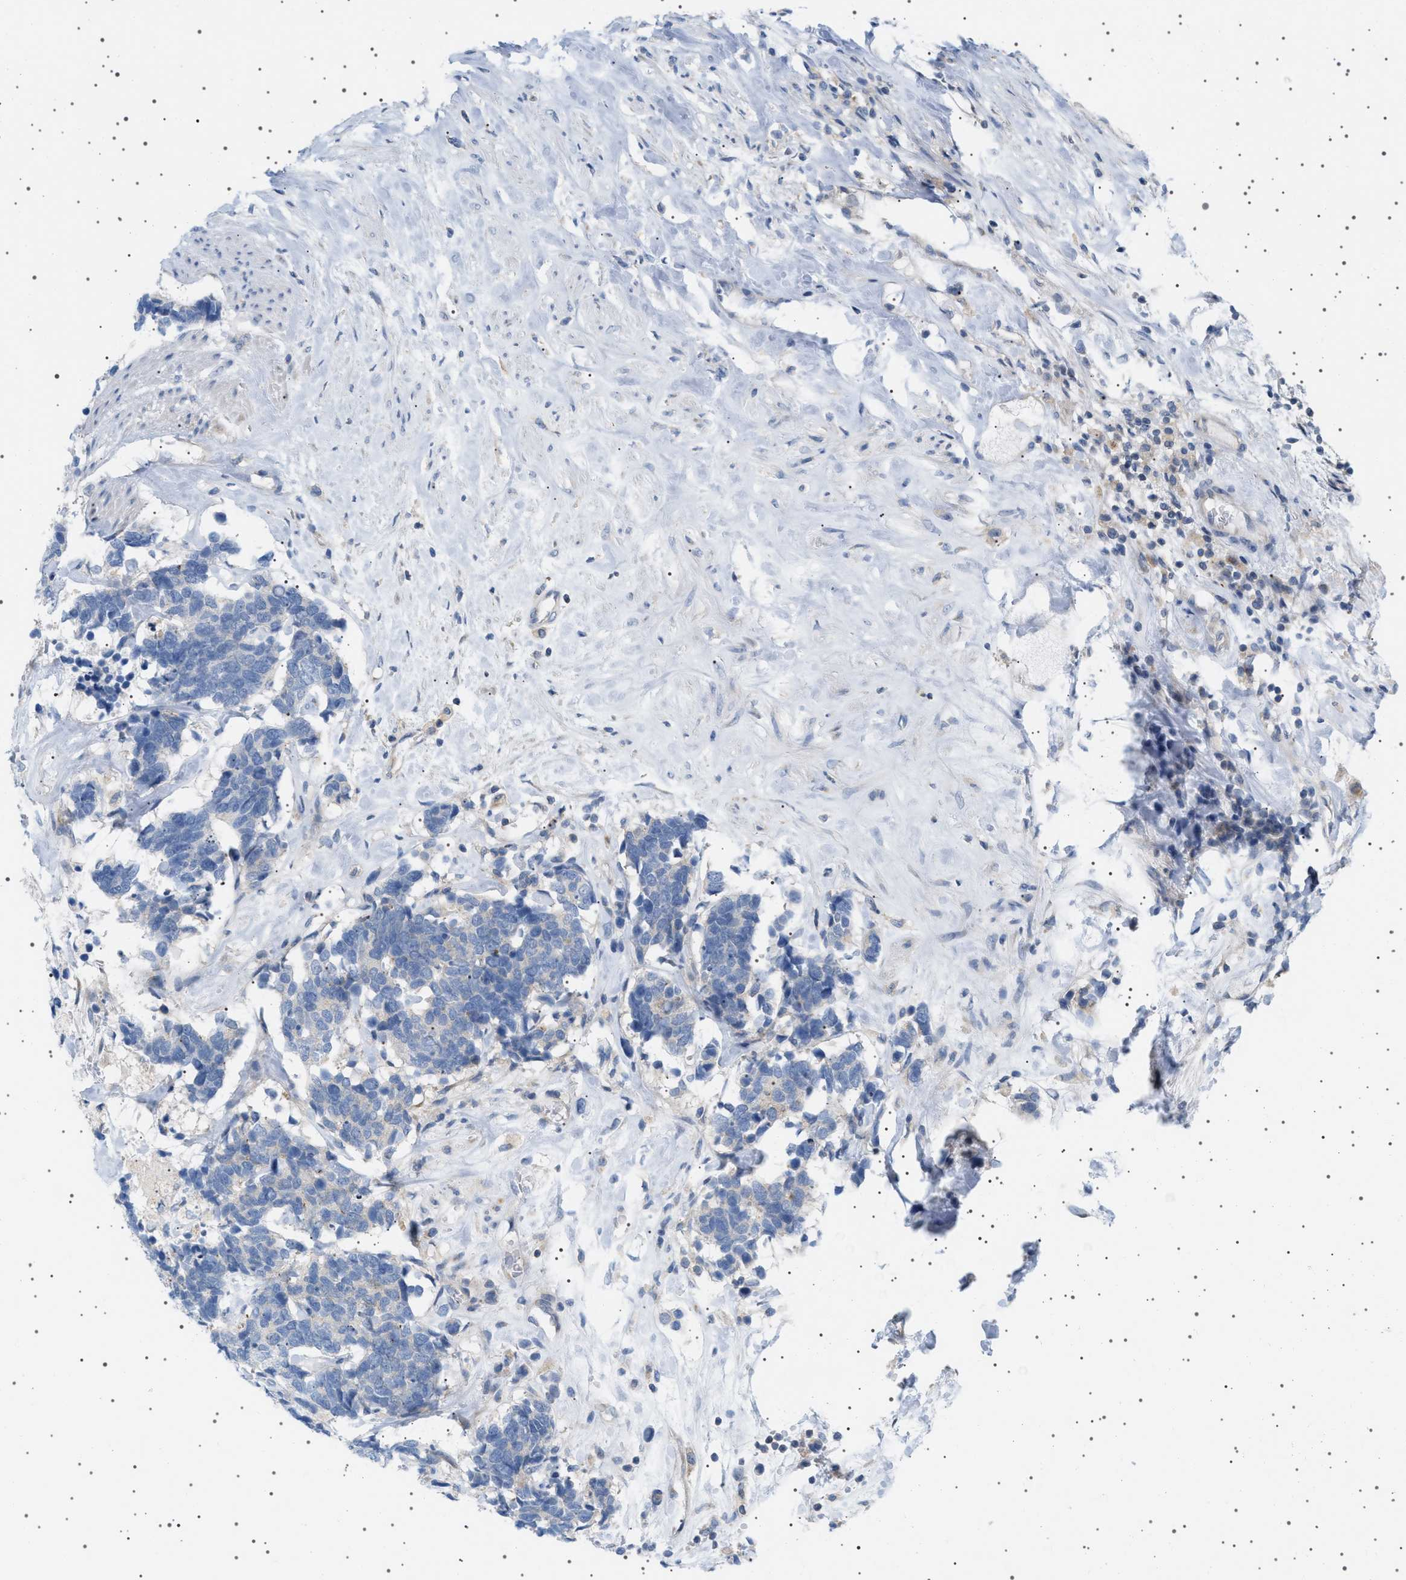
{"staining": {"intensity": "negative", "quantity": "none", "location": "none"}, "tissue": "carcinoid", "cell_type": "Tumor cells", "image_type": "cancer", "snomed": [{"axis": "morphology", "description": "Carcinoma, NOS"}, {"axis": "morphology", "description": "Carcinoid, malignant, NOS"}, {"axis": "topography", "description": "Urinary bladder"}], "caption": "Tumor cells are negative for brown protein staining in carcinoid.", "gene": "ADCY10", "patient": {"sex": "male", "age": 57}}